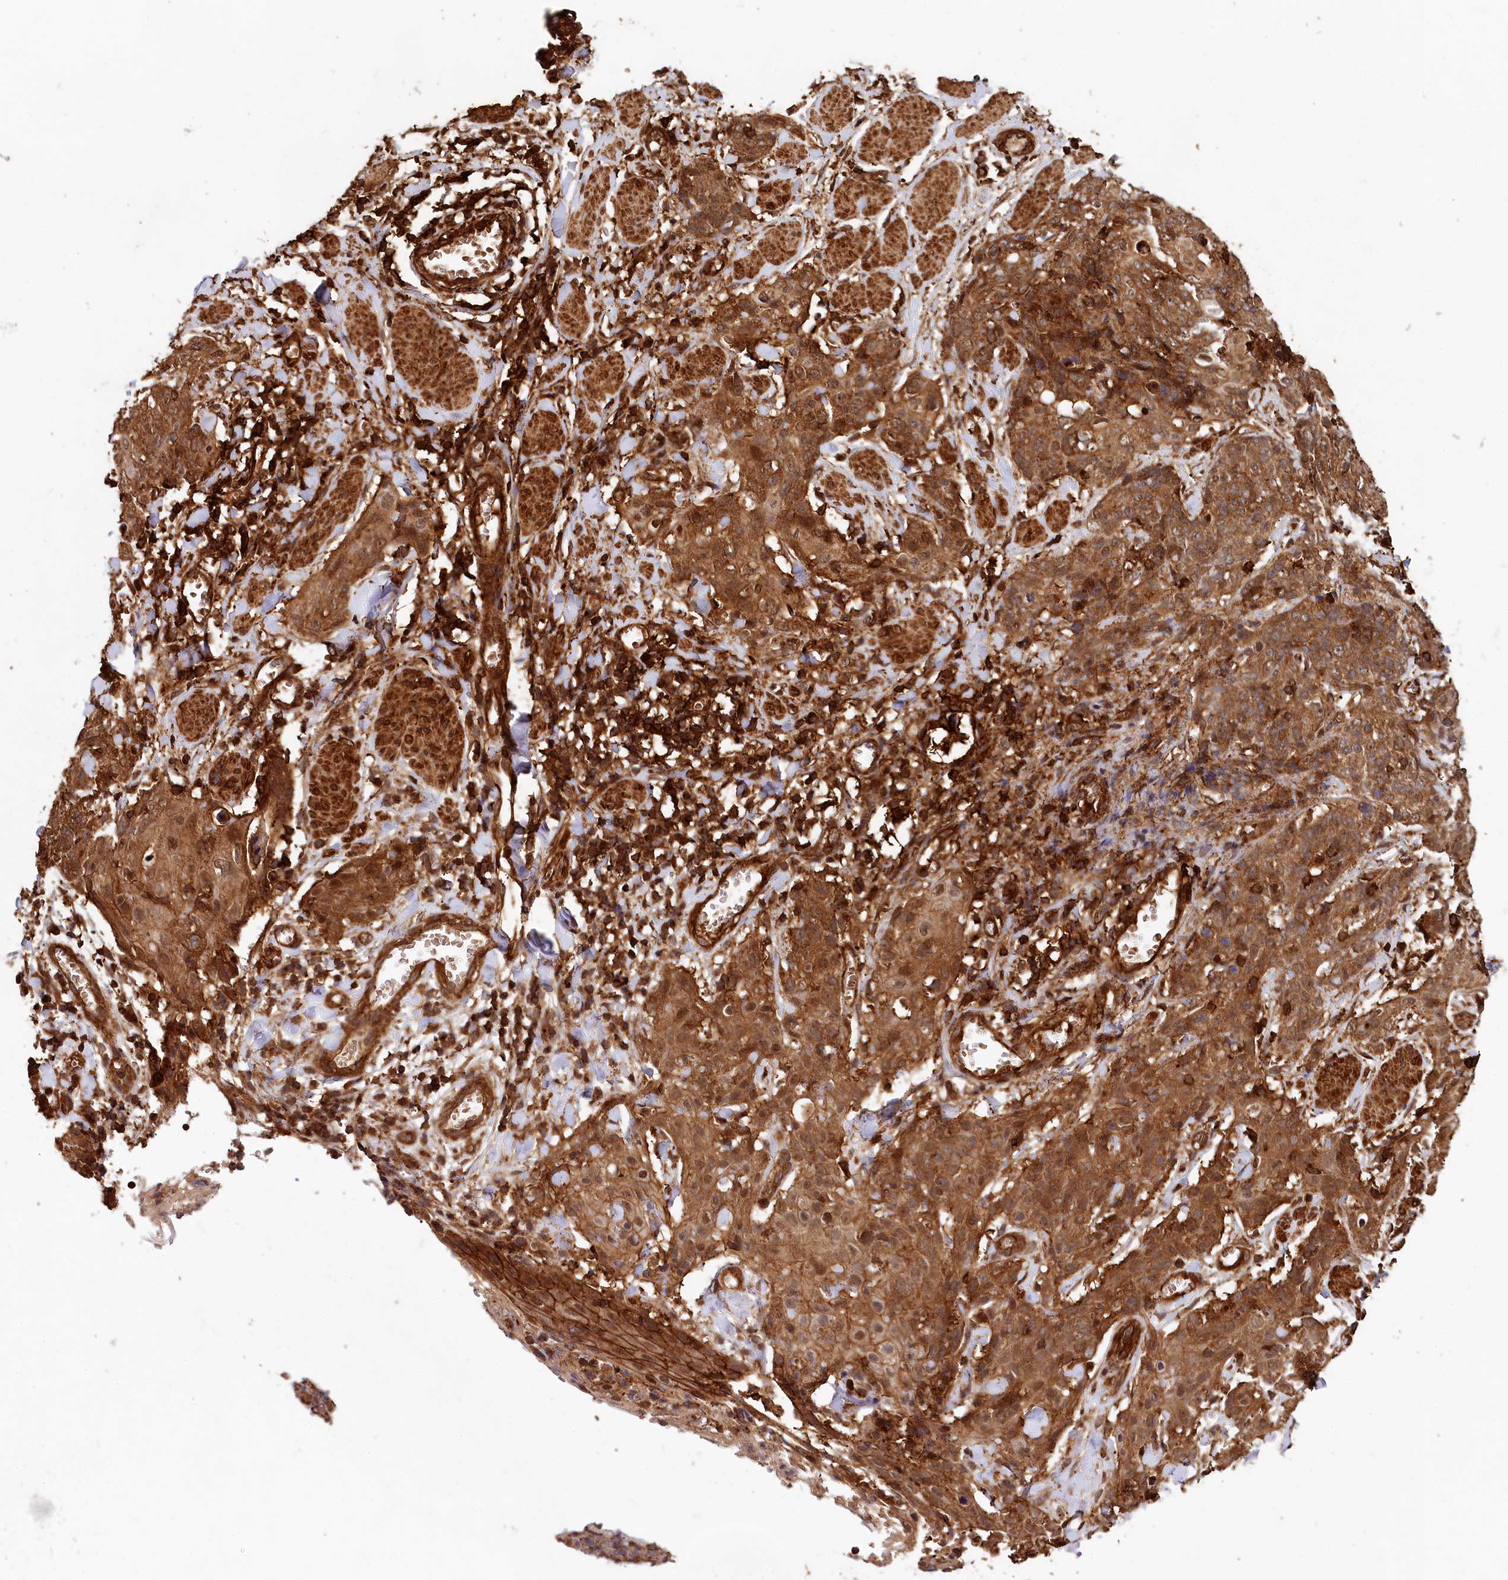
{"staining": {"intensity": "strong", "quantity": ">75%", "location": "cytoplasmic/membranous"}, "tissue": "skin cancer", "cell_type": "Tumor cells", "image_type": "cancer", "snomed": [{"axis": "morphology", "description": "Squamous cell carcinoma, NOS"}, {"axis": "topography", "description": "Skin"}, {"axis": "topography", "description": "Vulva"}], "caption": "A brown stain labels strong cytoplasmic/membranous staining of a protein in skin cancer tumor cells. (DAB IHC with brightfield microscopy, high magnification).", "gene": "STUB1", "patient": {"sex": "female", "age": 85}}